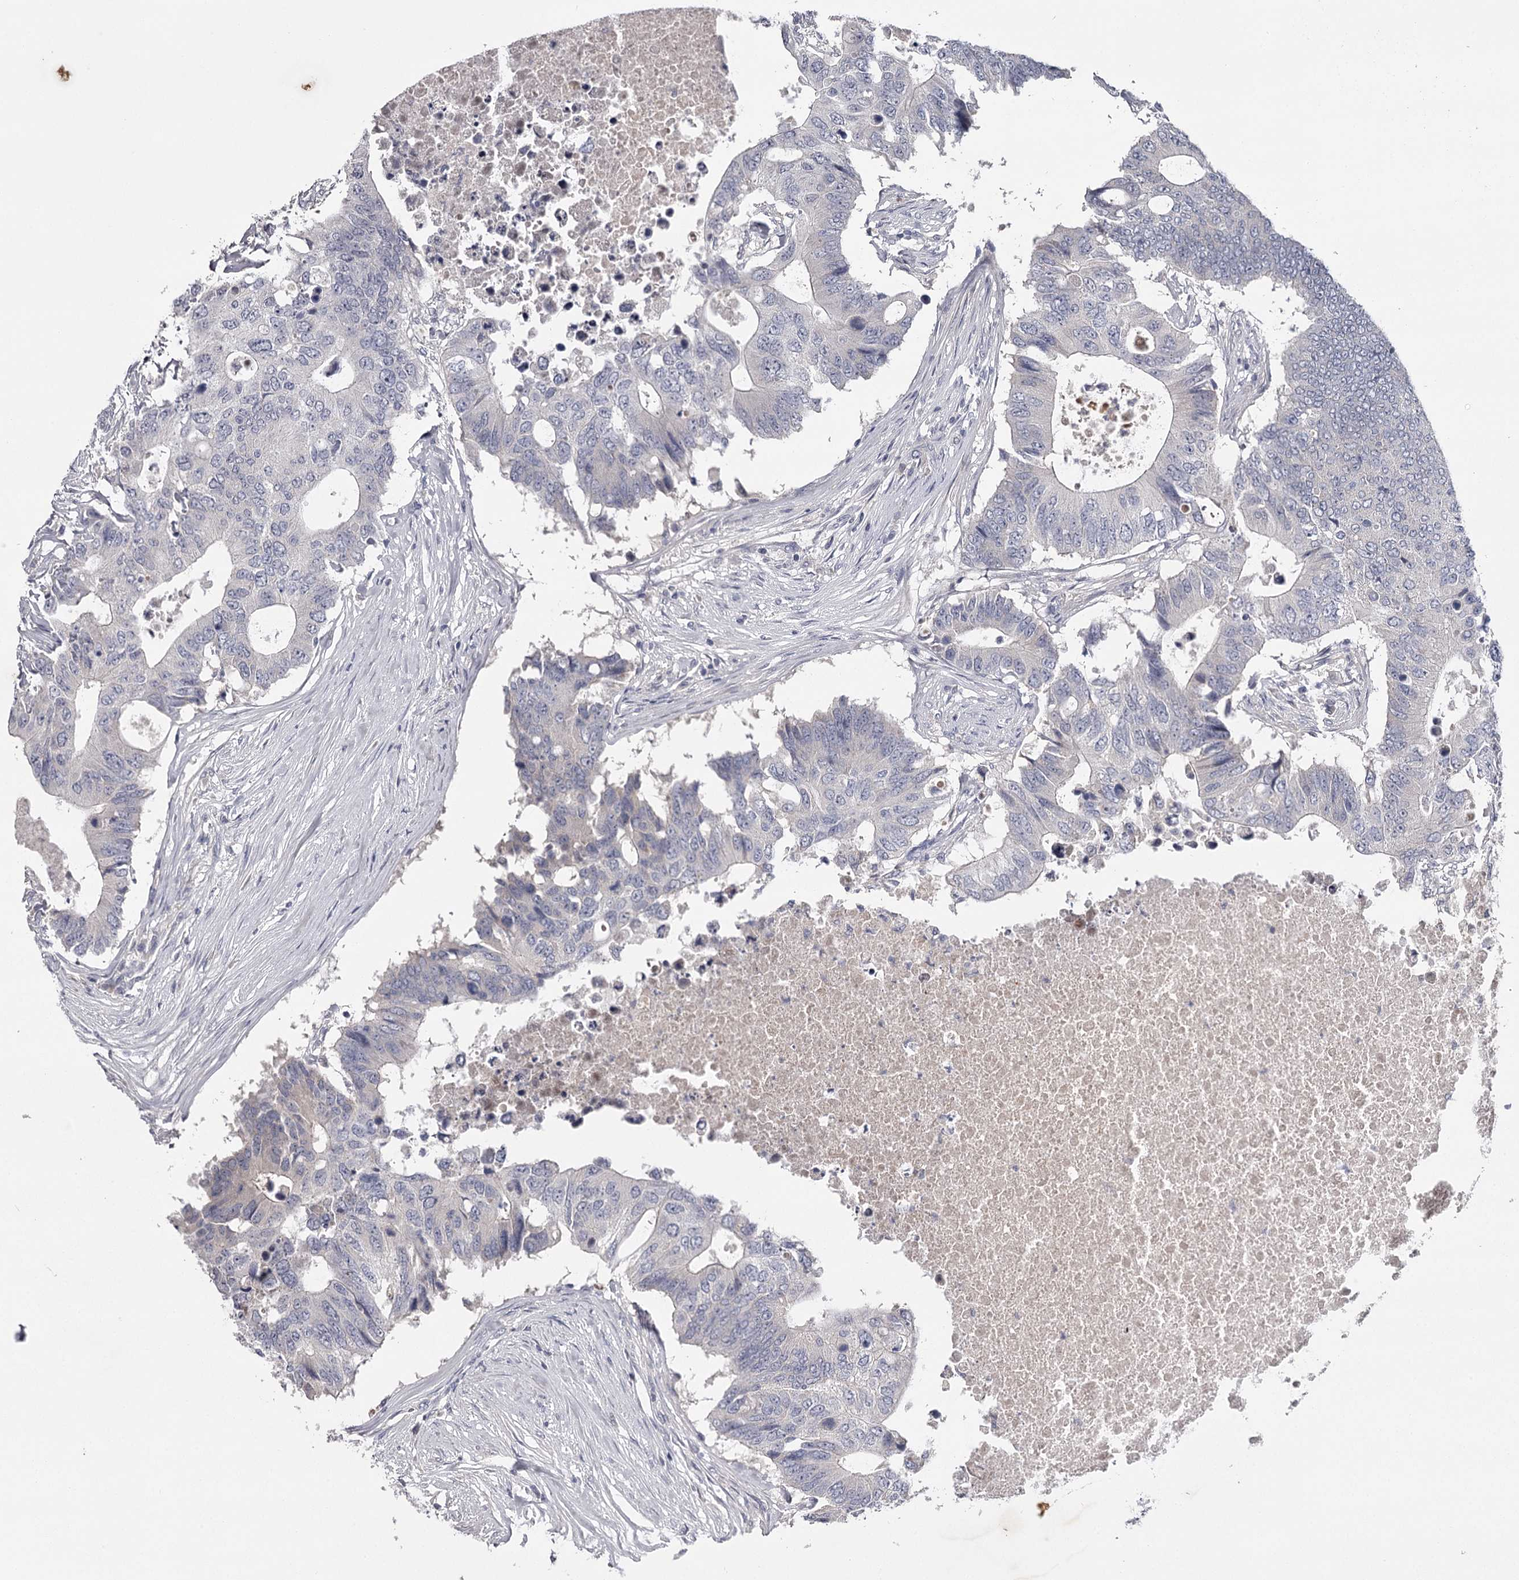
{"staining": {"intensity": "negative", "quantity": "none", "location": "none"}, "tissue": "colorectal cancer", "cell_type": "Tumor cells", "image_type": "cancer", "snomed": [{"axis": "morphology", "description": "Adenocarcinoma, NOS"}, {"axis": "topography", "description": "Colon"}], "caption": "Tumor cells are negative for brown protein staining in adenocarcinoma (colorectal).", "gene": "FDXACB1", "patient": {"sex": "male", "age": 71}}